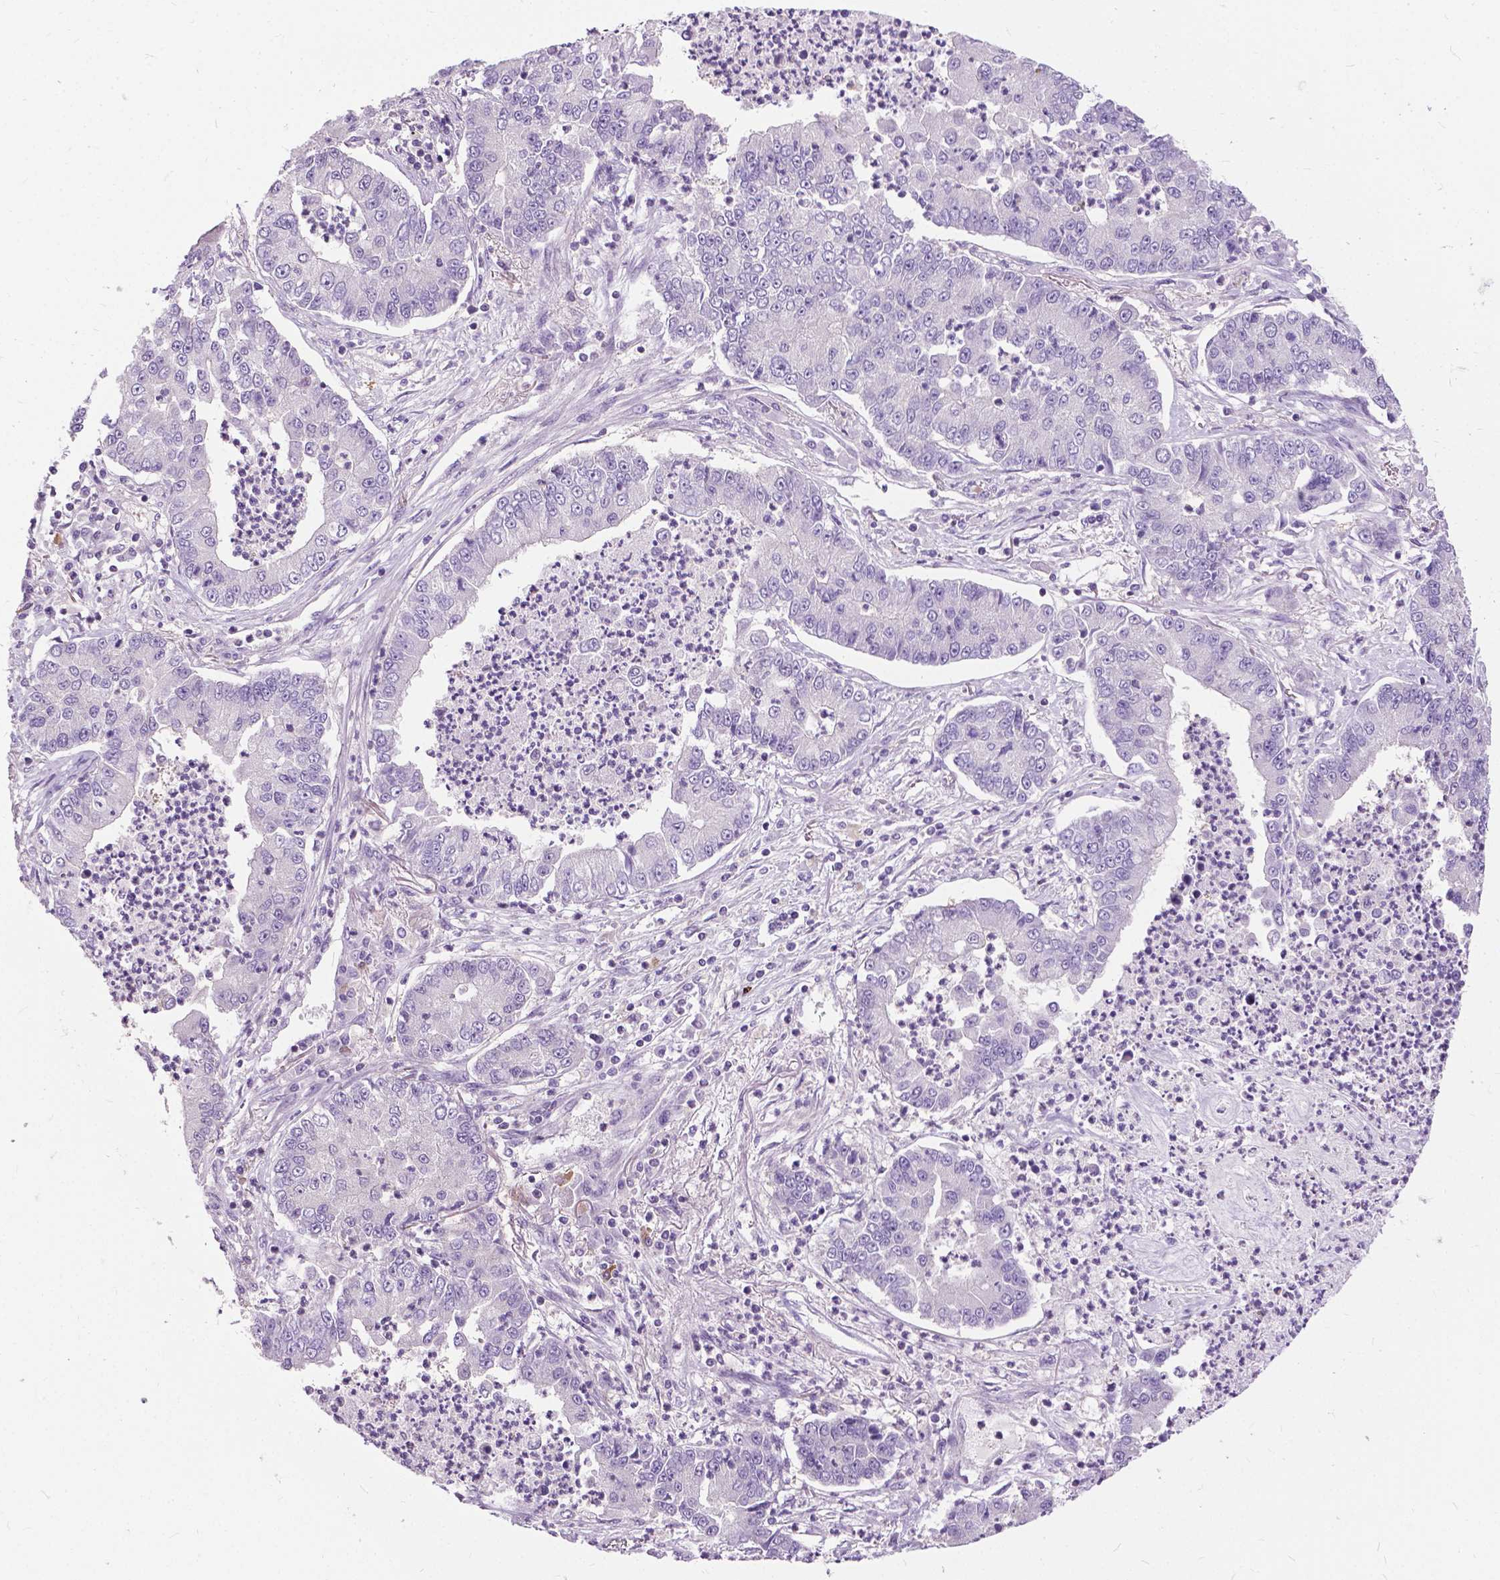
{"staining": {"intensity": "negative", "quantity": "none", "location": "none"}, "tissue": "lung cancer", "cell_type": "Tumor cells", "image_type": "cancer", "snomed": [{"axis": "morphology", "description": "Adenocarcinoma, NOS"}, {"axis": "topography", "description": "Lung"}], "caption": "The image shows no staining of tumor cells in adenocarcinoma (lung). Nuclei are stained in blue.", "gene": "JAK3", "patient": {"sex": "female", "age": 57}}